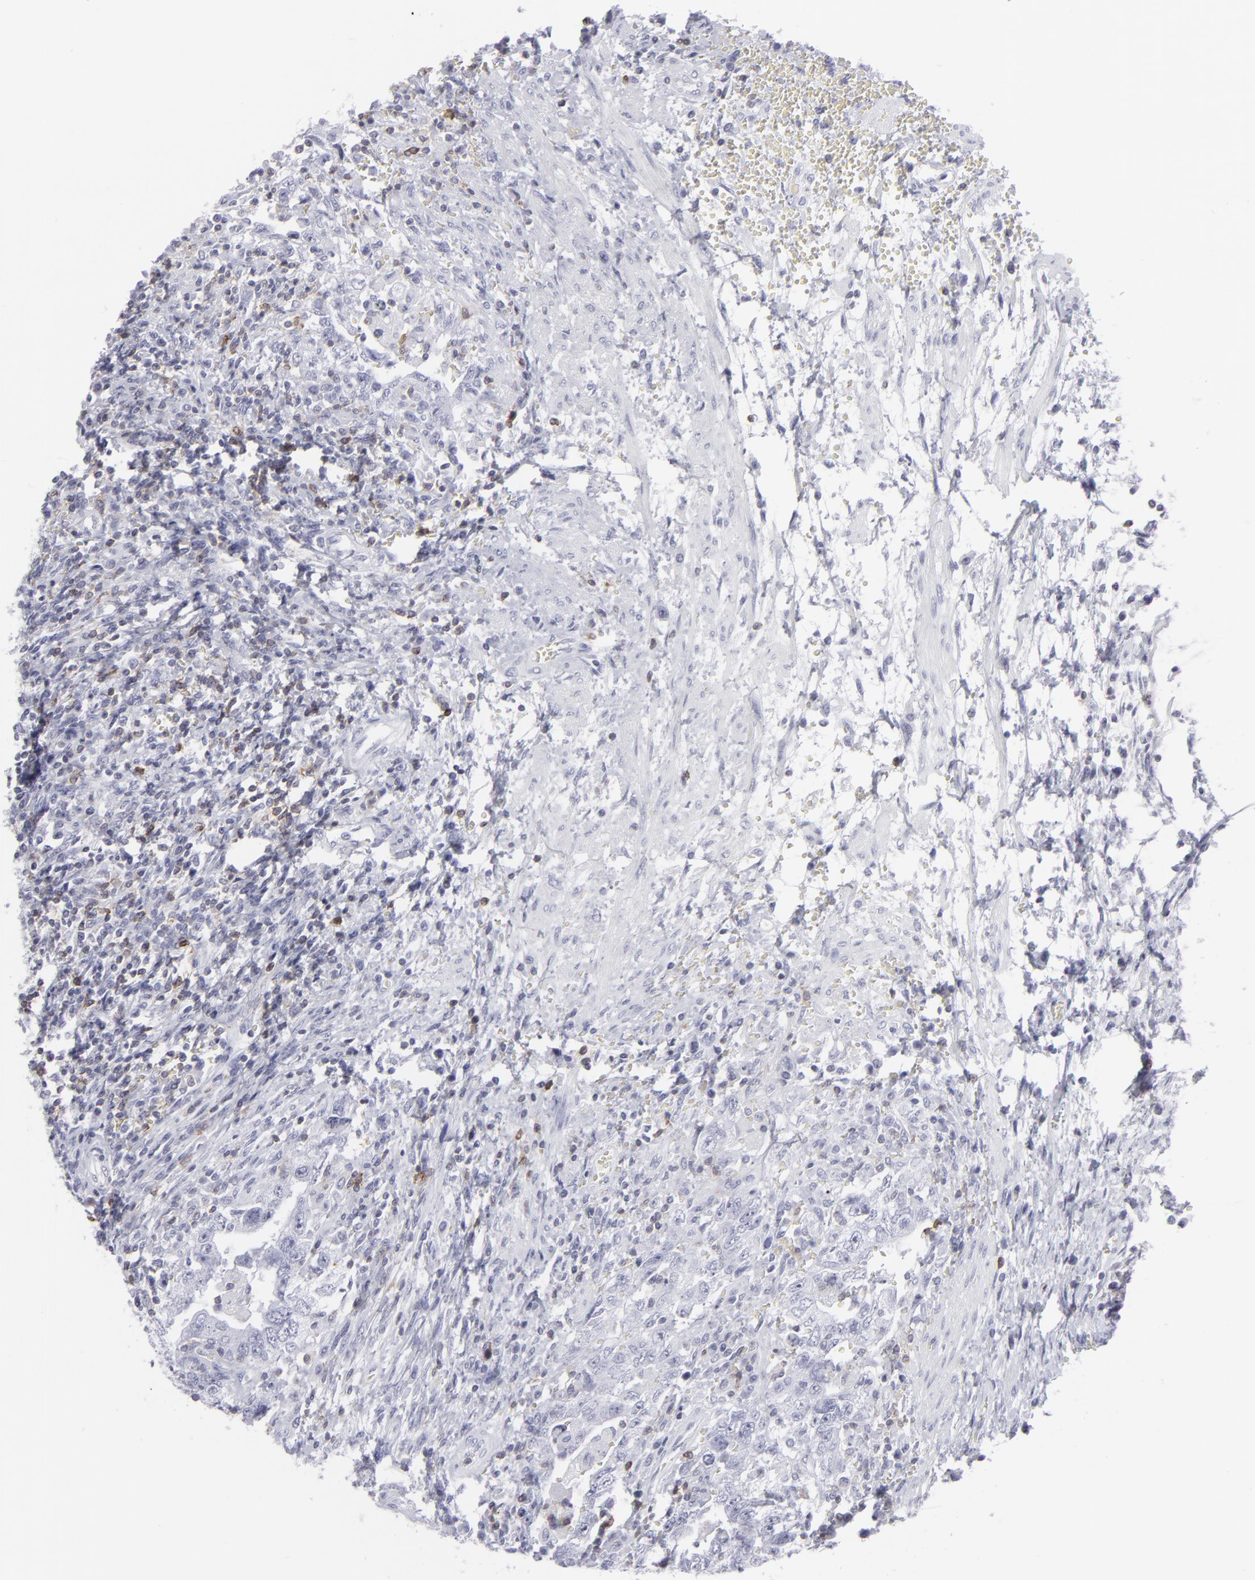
{"staining": {"intensity": "negative", "quantity": "none", "location": "none"}, "tissue": "testis cancer", "cell_type": "Tumor cells", "image_type": "cancer", "snomed": [{"axis": "morphology", "description": "Carcinoma, Embryonal, NOS"}, {"axis": "topography", "description": "Testis"}], "caption": "High magnification brightfield microscopy of embryonal carcinoma (testis) stained with DAB (3,3'-diaminobenzidine) (brown) and counterstained with hematoxylin (blue): tumor cells show no significant positivity. The staining is performed using DAB brown chromogen with nuclei counter-stained in using hematoxylin.", "gene": "CD7", "patient": {"sex": "male", "age": 26}}